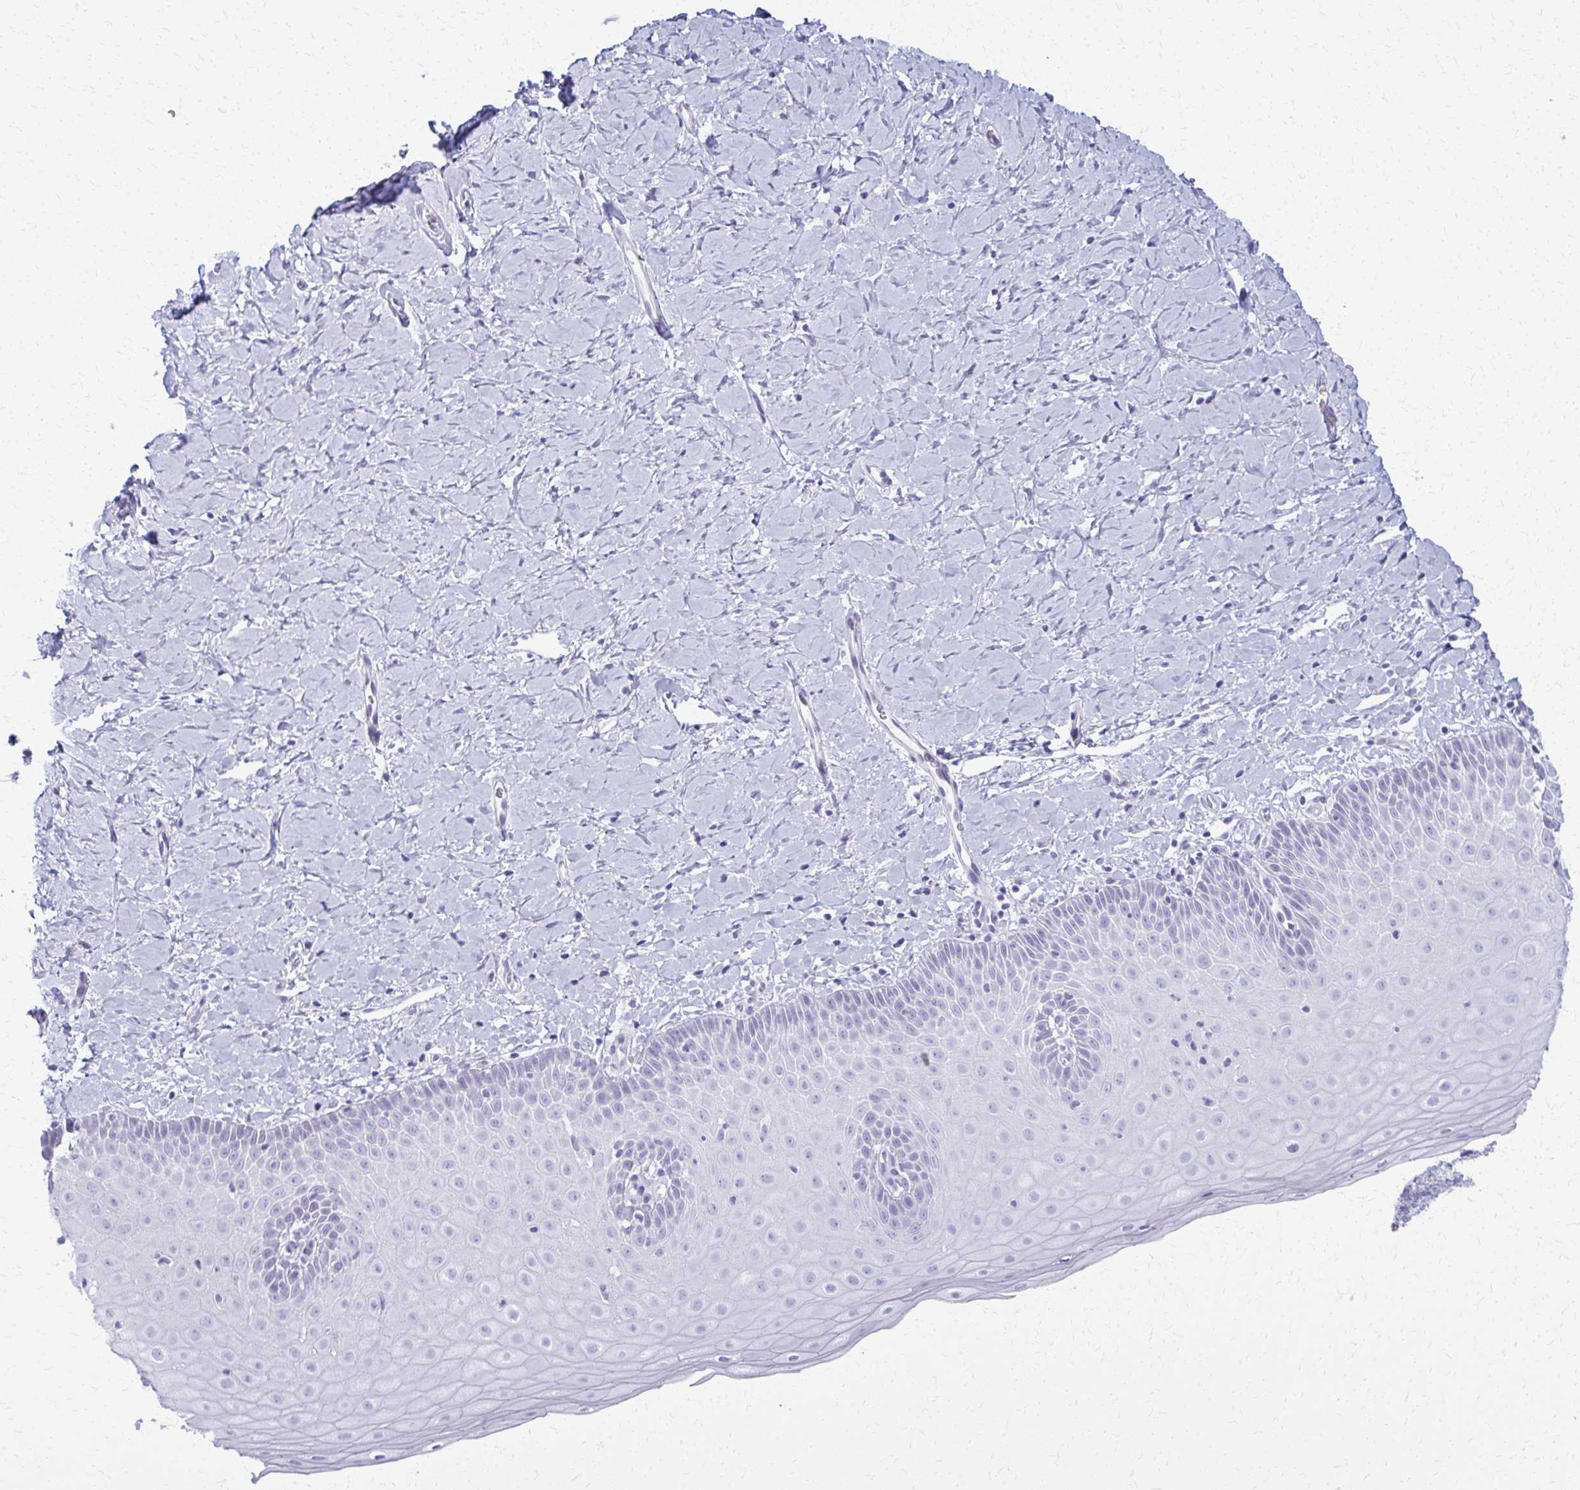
{"staining": {"intensity": "negative", "quantity": "none", "location": "none"}, "tissue": "cervix", "cell_type": "Glandular cells", "image_type": "normal", "snomed": [{"axis": "morphology", "description": "Normal tissue, NOS"}, {"axis": "topography", "description": "Cervix"}], "caption": "This is an immunohistochemistry photomicrograph of normal cervix. There is no positivity in glandular cells.", "gene": "ACSM2A", "patient": {"sex": "female", "age": 37}}